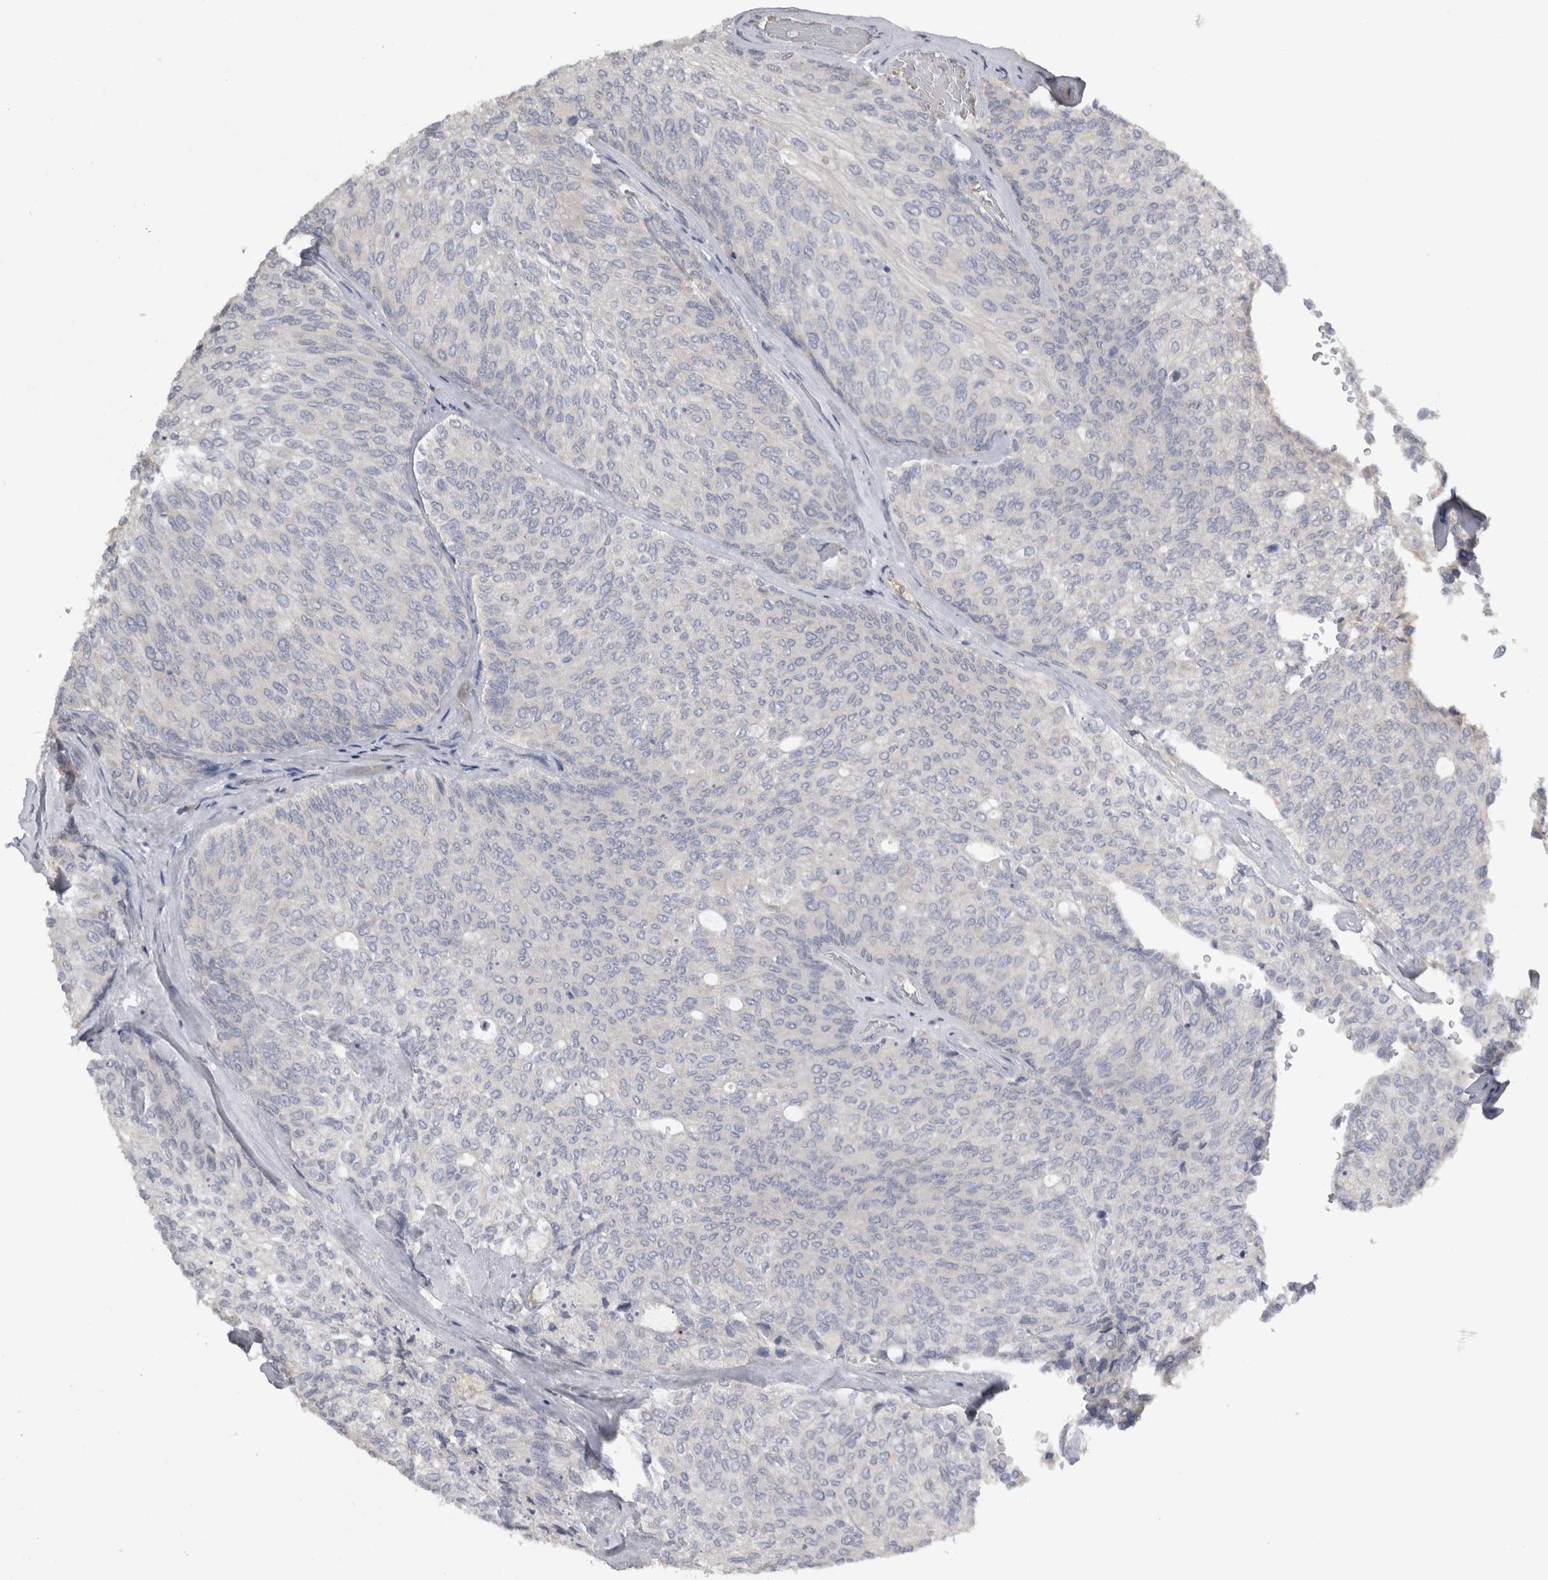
{"staining": {"intensity": "negative", "quantity": "none", "location": "none"}, "tissue": "urothelial cancer", "cell_type": "Tumor cells", "image_type": "cancer", "snomed": [{"axis": "morphology", "description": "Urothelial carcinoma, Low grade"}, {"axis": "topography", "description": "Urinary bladder"}], "caption": "Immunohistochemical staining of low-grade urothelial carcinoma shows no significant positivity in tumor cells.", "gene": "SLC22A11", "patient": {"sex": "female", "age": 79}}